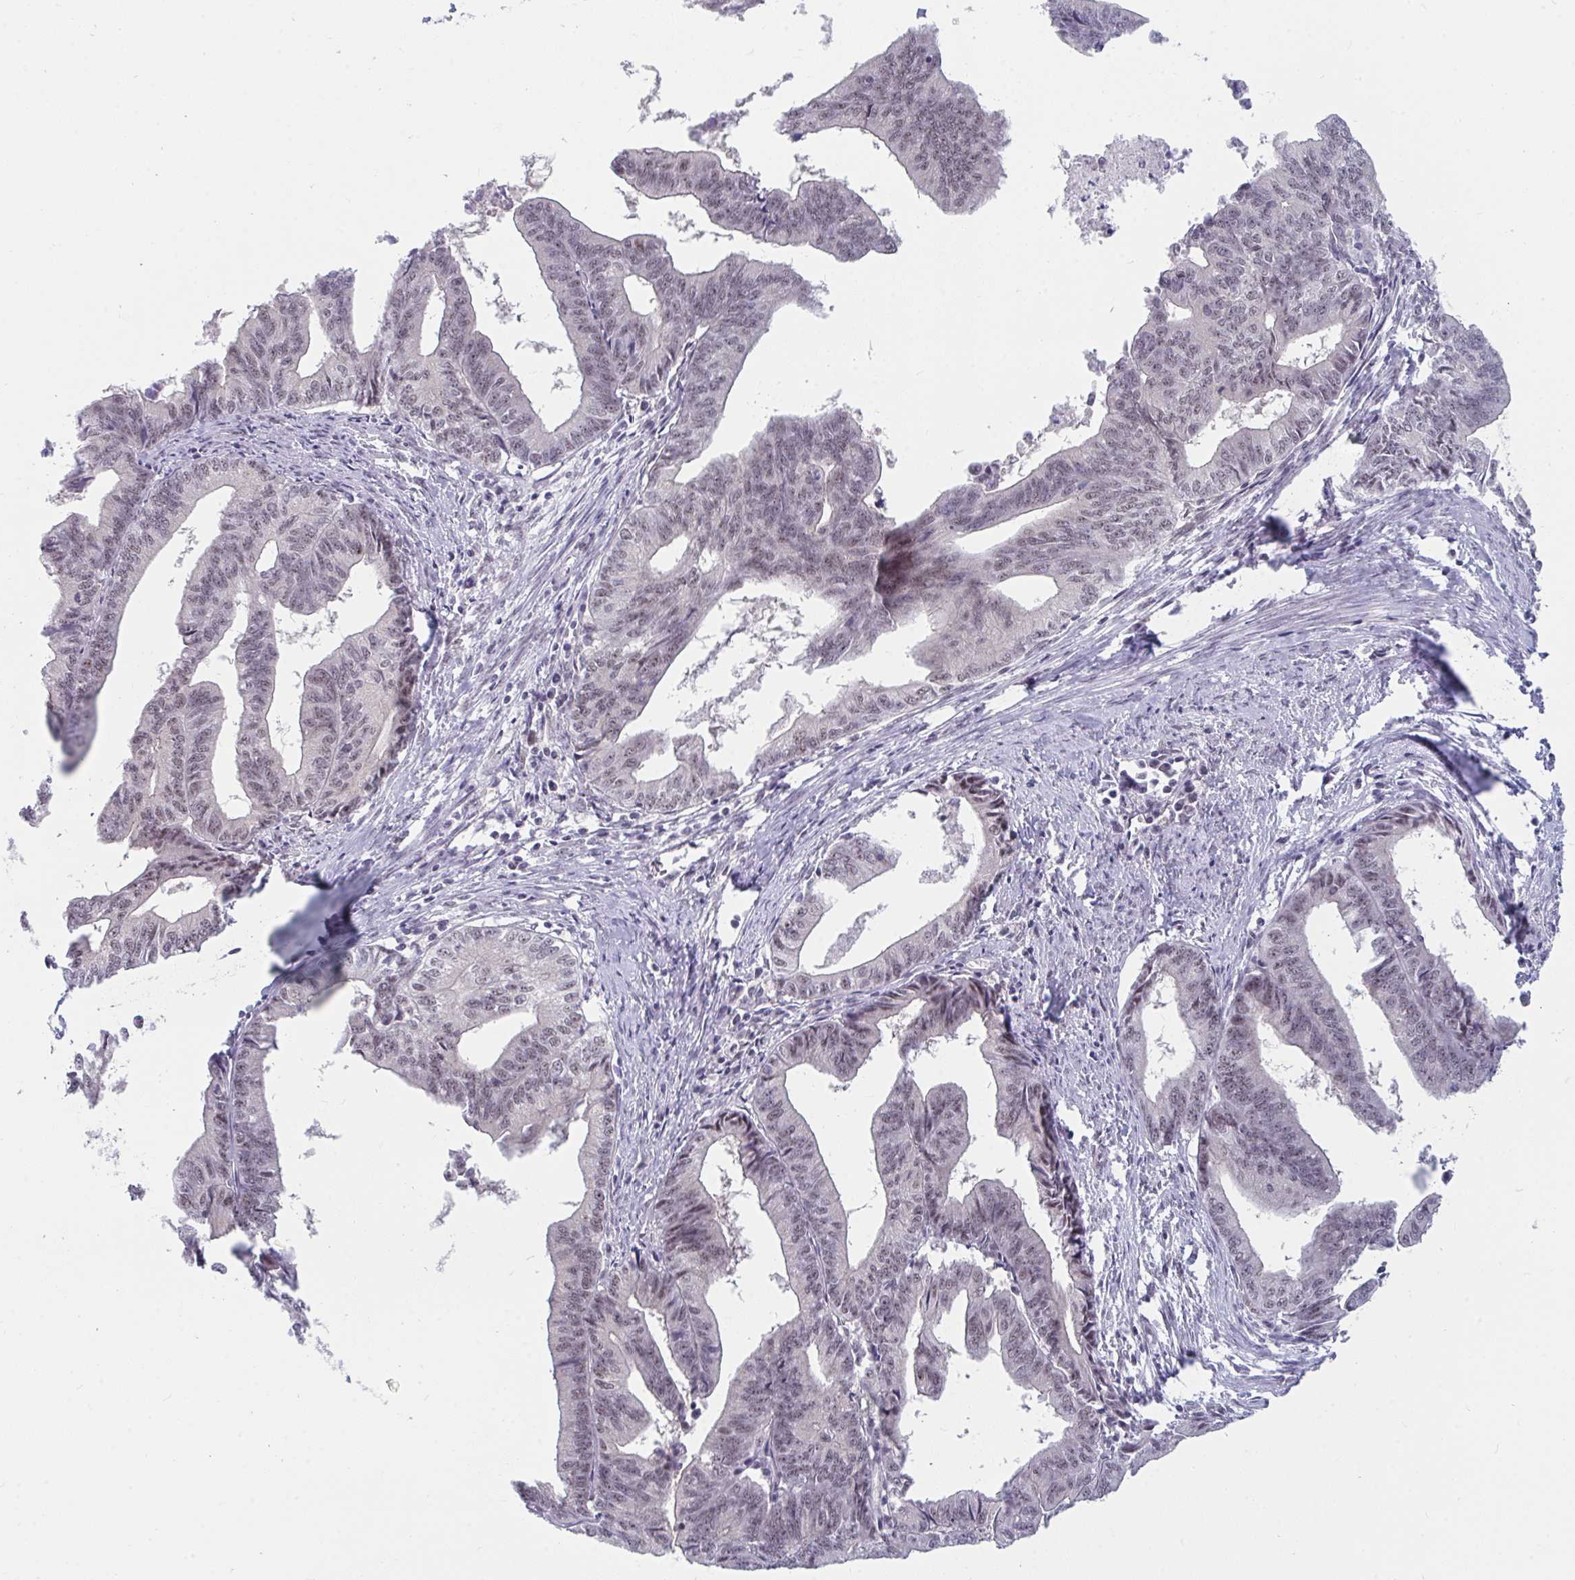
{"staining": {"intensity": "weak", "quantity": "<25%", "location": "nuclear"}, "tissue": "endometrial cancer", "cell_type": "Tumor cells", "image_type": "cancer", "snomed": [{"axis": "morphology", "description": "Adenocarcinoma, NOS"}, {"axis": "topography", "description": "Endometrium"}], "caption": "A high-resolution image shows immunohistochemistry staining of endometrial cancer, which displays no significant expression in tumor cells.", "gene": "PRR14", "patient": {"sex": "female", "age": 65}}